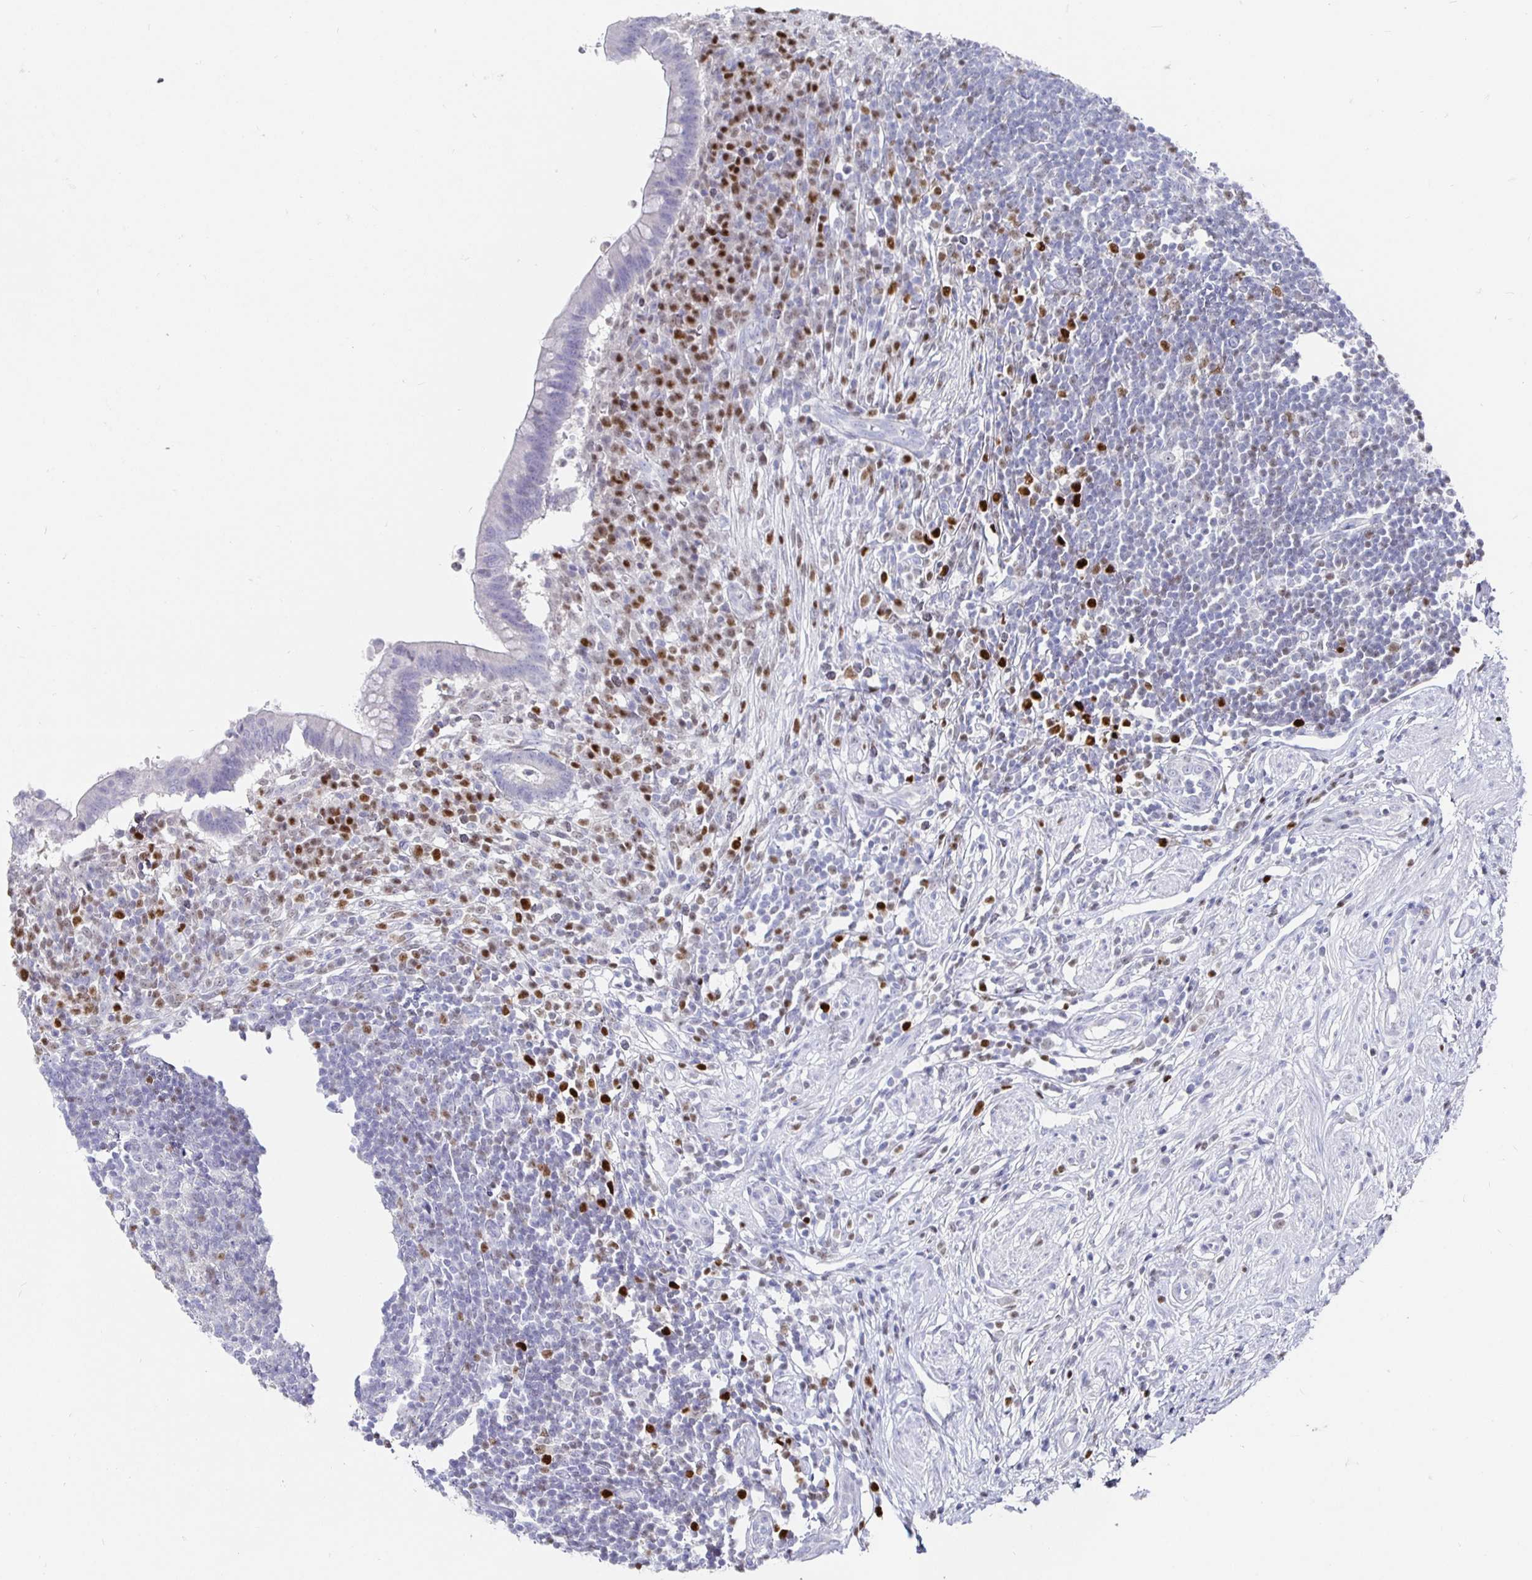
{"staining": {"intensity": "negative", "quantity": "none", "location": "none"}, "tissue": "appendix", "cell_type": "Glandular cells", "image_type": "normal", "snomed": [{"axis": "morphology", "description": "Normal tissue, NOS"}, {"axis": "topography", "description": "Appendix"}], "caption": "Micrograph shows no protein expression in glandular cells of normal appendix.", "gene": "RUNX2", "patient": {"sex": "female", "age": 56}}